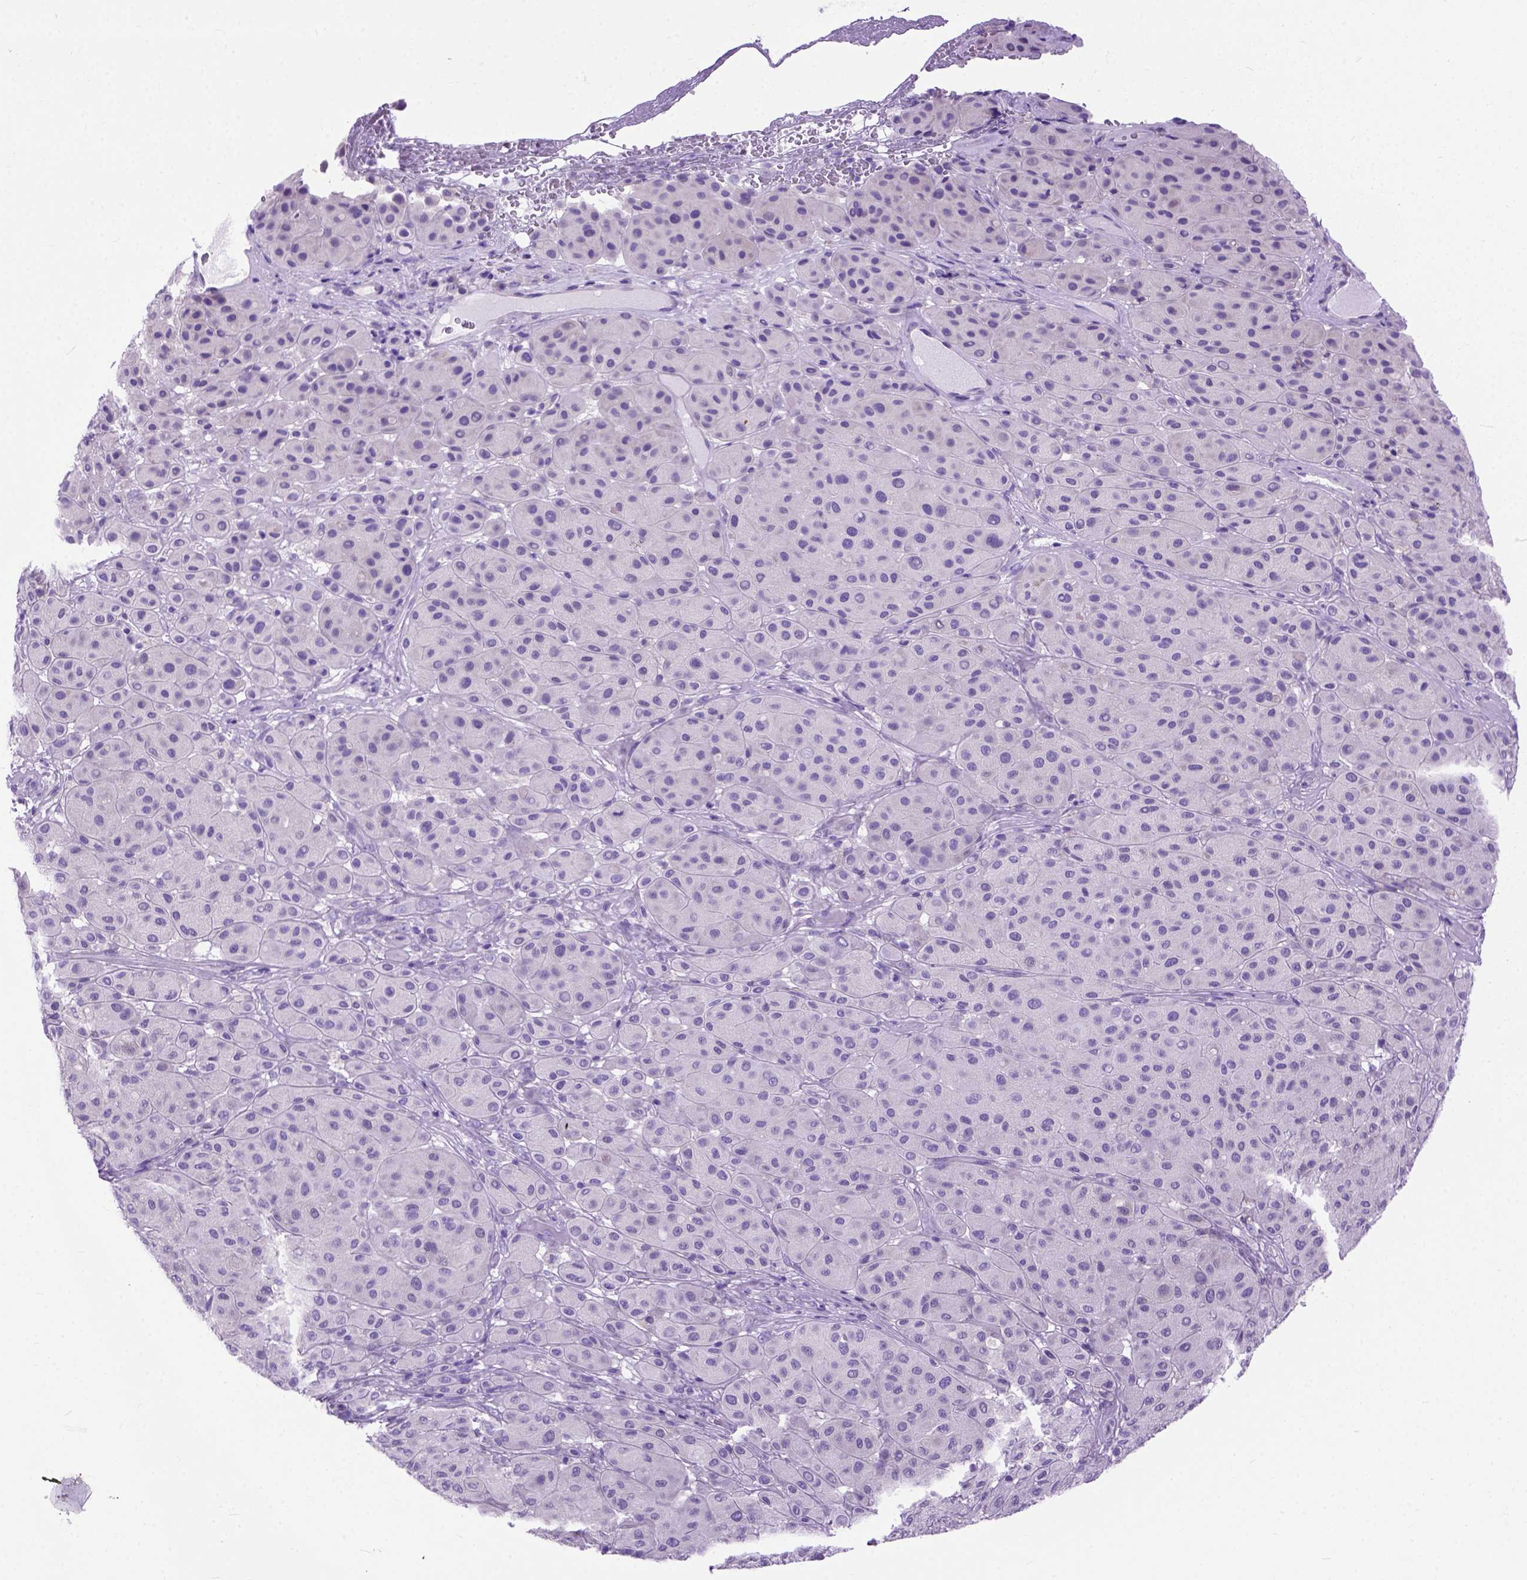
{"staining": {"intensity": "negative", "quantity": "none", "location": "none"}, "tissue": "melanoma", "cell_type": "Tumor cells", "image_type": "cancer", "snomed": [{"axis": "morphology", "description": "Malignant melanoma, Metastatic site"}, {"axis": "topography", "description": "Smooth muscle"}], "caption": "Tumor cells are negative for protein expression in human melanoma. (IHC, brightfield microscopy, high magnification).", "gene": "ODAD3", "patient": {"sex": "male", "age": 41}}